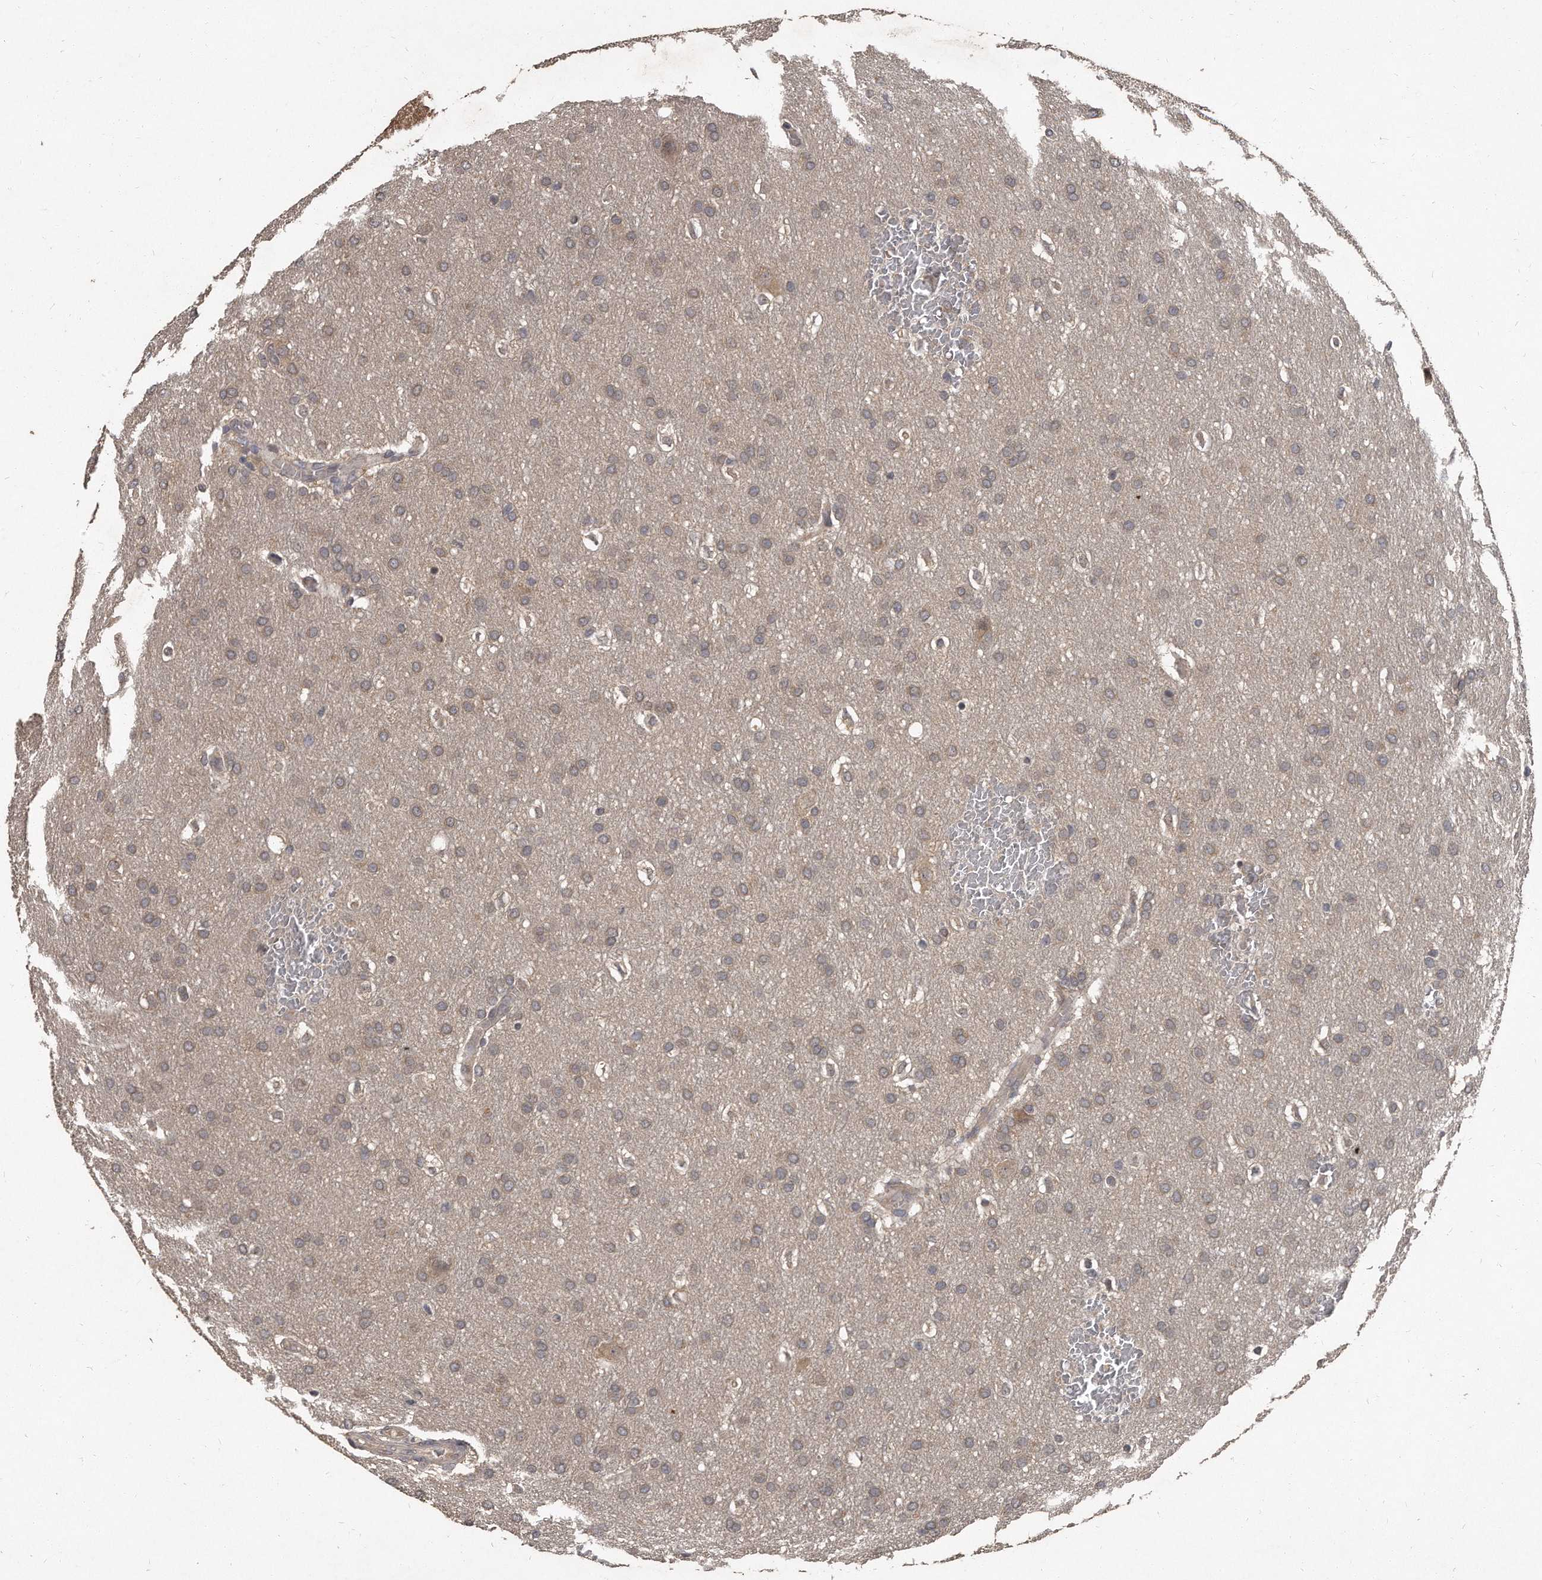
{"staining": {"intensity": "weak", "quantity": "25%-75%", "location": "cytoplasmic/membranous"}, "tissue": "glioma", "cell_type": "Tumor cells", "image_type": "cancer", "snomed": [{"axis": "morphology", "description": "Glioma, malignant, Low grade"}, {"axis": "topography", "description": "Brain"}], "caption": "Immunohistochemical staining of human low-grade glioma (malignant) reveals low levels of weak cytoplasmic/membranous staining in about 25%-75% of tumor cells. The staining was performed using DAB, with brown indicating positive protein expression. Nuclei are stained blue with hematoxylin.", "gene": "GRB10", "patient": {"sex": "female", "age": 37}}